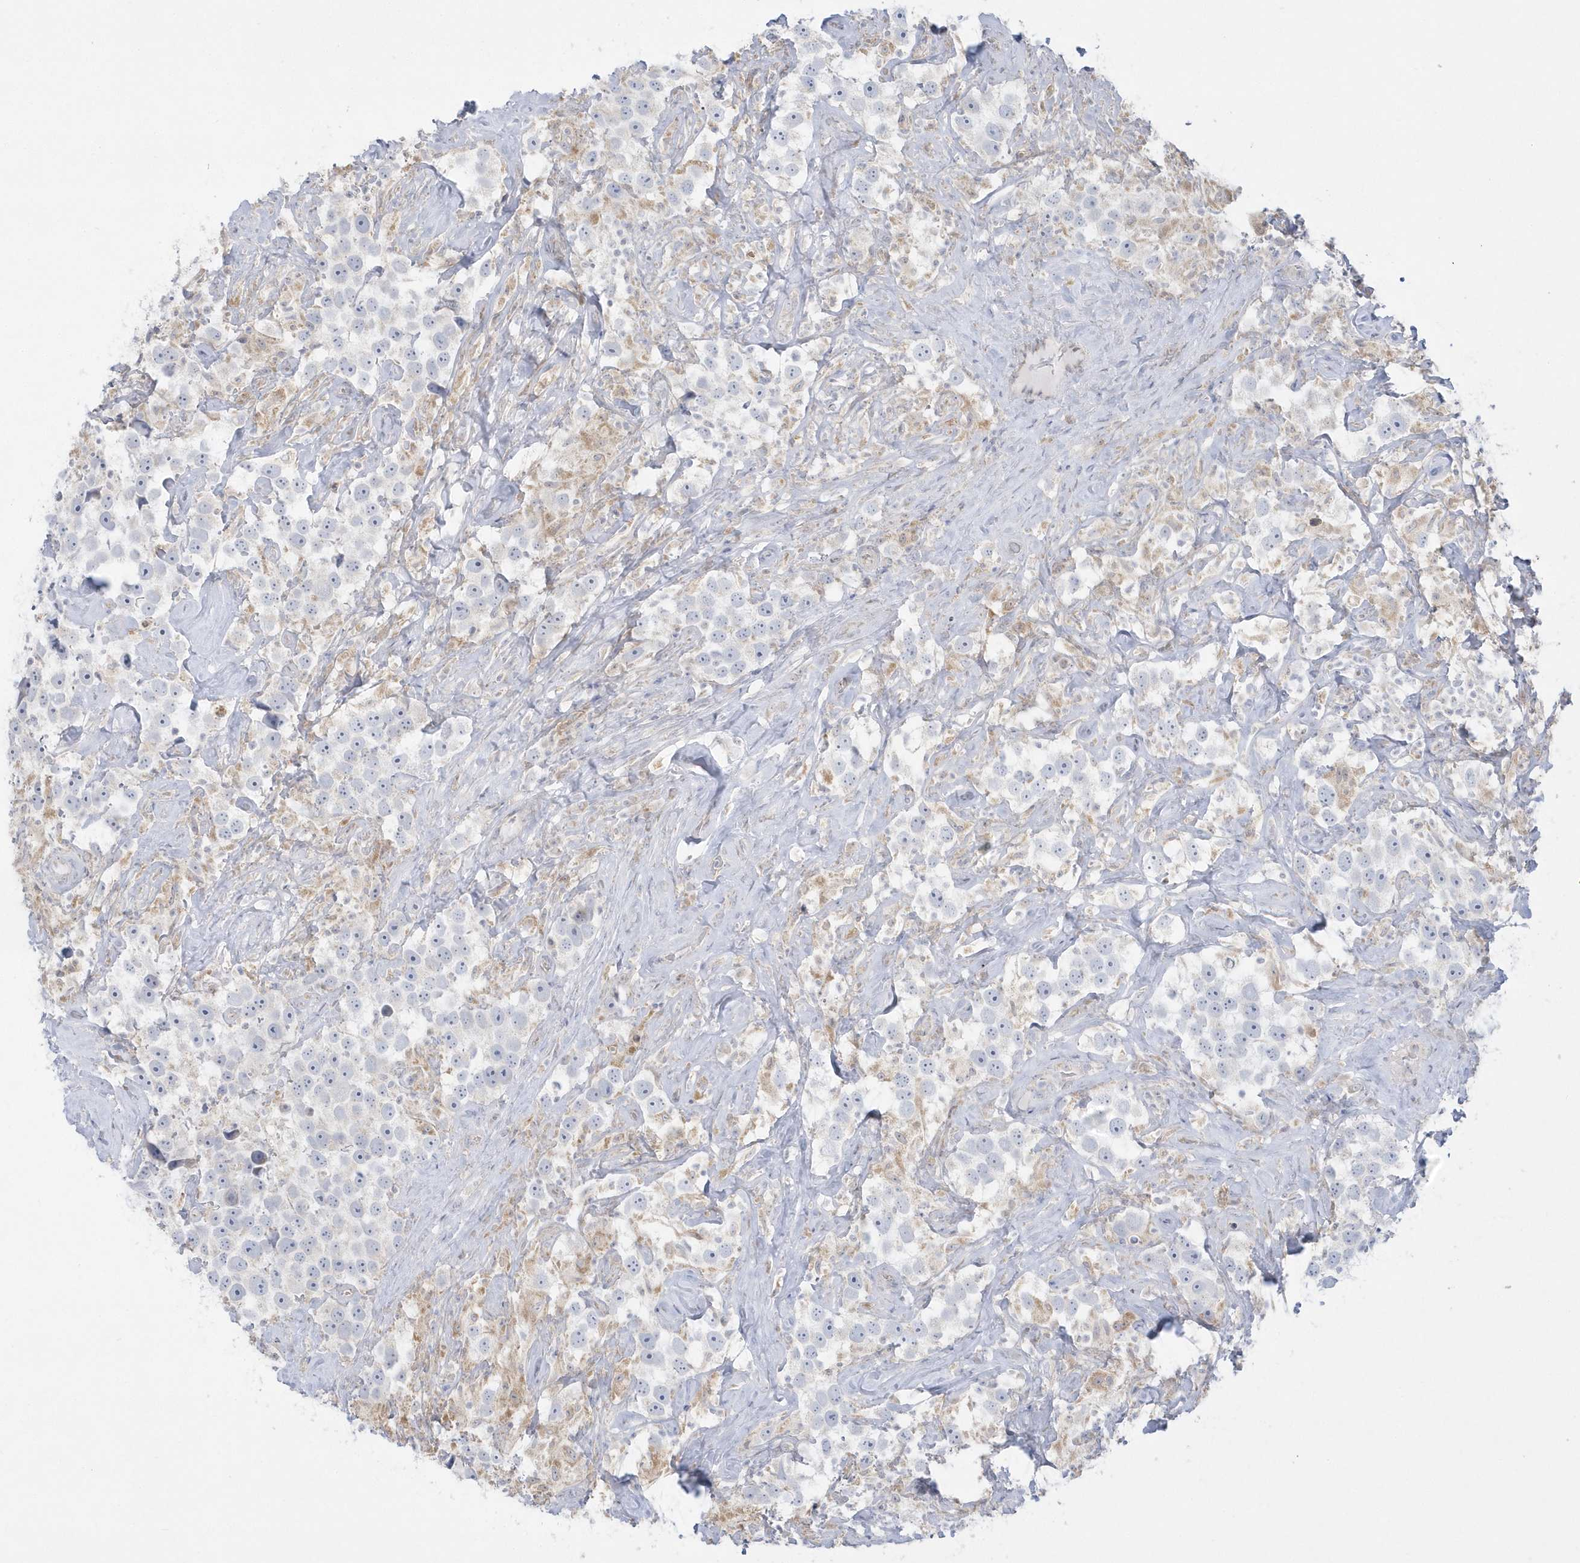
{"staining": {"intensity": "negative", "quantity": "none", "location": "none"}, "tissue": "testis cancer", "cell_type": "Tumor cells", "image_type": "cancer", "snomed": [{"axis": "morphology", "description": "Seminoma, NOS"}, {"axis": "topography", "description": "Testis"}], "caption": "Immunohistochemistry (IHC) of human seminoma (testis) exhibits no expression in tumor cells.", "gene": "PCBD1", "patient": {"sex": "male", "age": 49}}